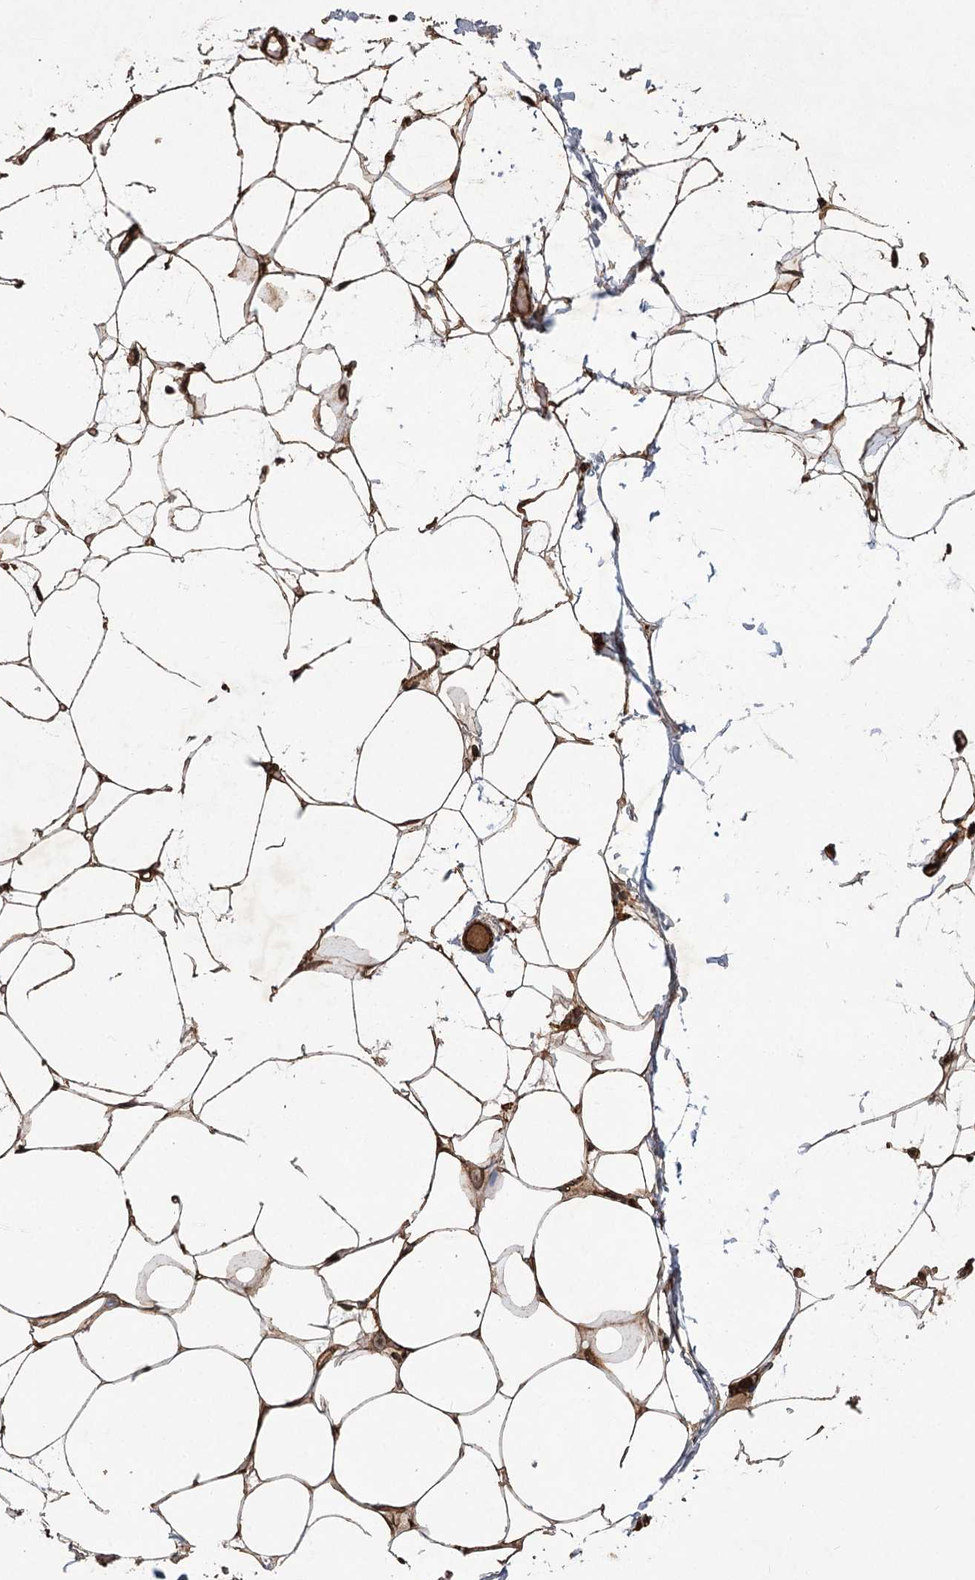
{"staining": {"intensity": "moderate", "quantity": "25%-75%", "location": "cytoplasmic/membranous"}, "tissue": "adipose tissue", "cell_type": "Adipocytes", "image_type": "normal", "snomed": [{"axis": "morphology", "description": "Normal tissue, NOS"}, {"axis": "topography", "description": "Breast"}], "caption": "Brown immunohistochemical staining in normal human adipose tissue demonstrates moderate cytoplasmic/membranous positivity in about 25%-75% of adipocytes. Nuclei are stained in blue.", "gene": "RNF24", "patient": {"sex": "female", "age": 23}}